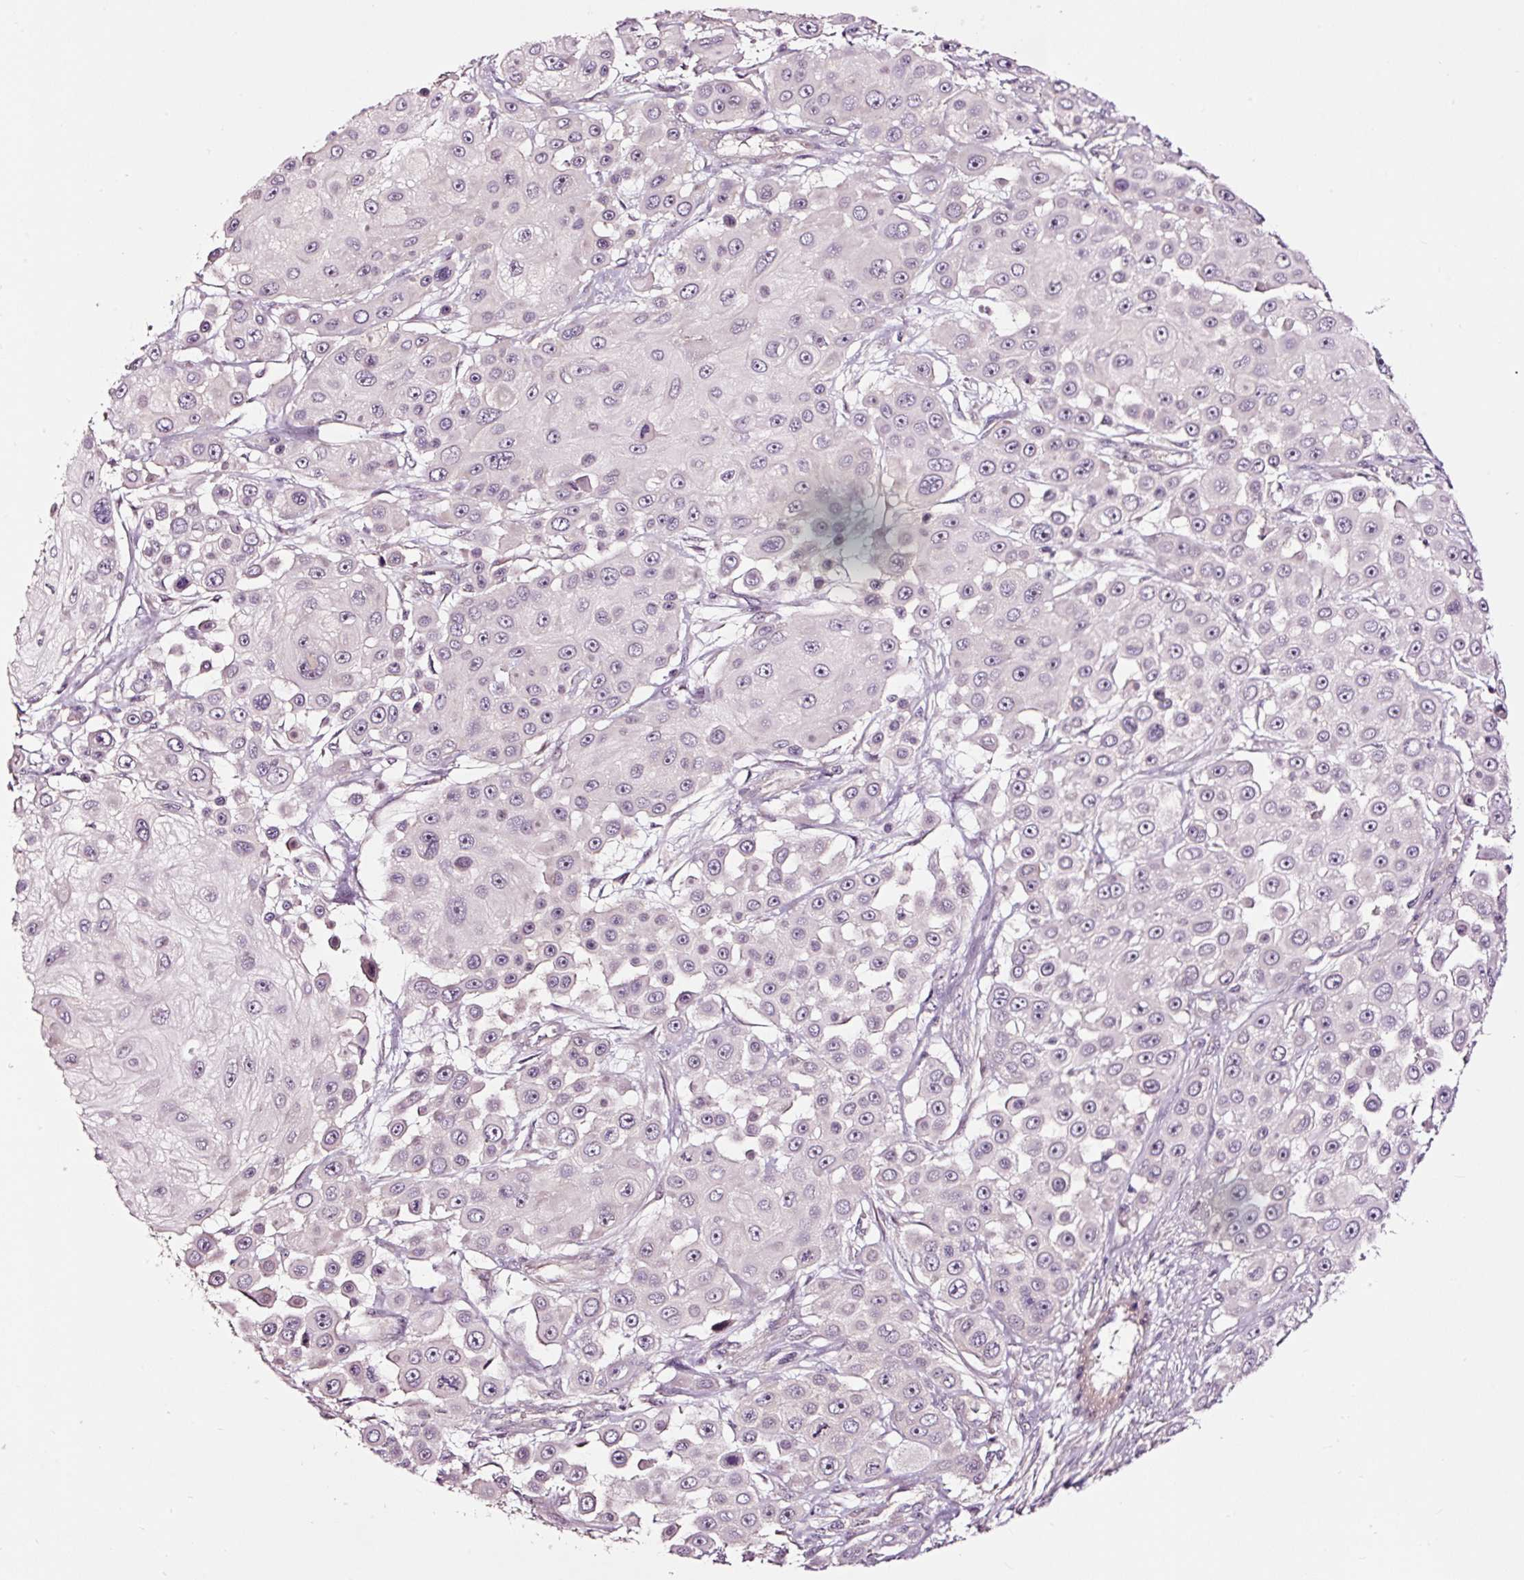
{"staining": {"intensity": "weak", "quantity": "<25%", "location": "nuclear"}, "tissue": "skin cancer", "cell_type": "Tumor cells", "image_type": "cancer", "snomed": [{"axis": "morphology", "description": "Squamous cell carcinoma, NOS"}, {"axis": "topography", "description": "Skin"}], "caption": "Histopathology image shows no protein expression in tumor cells of skin cancer tissue.", "gene": "UTP14A", "patient": {"sex": "male", "age": 67}}